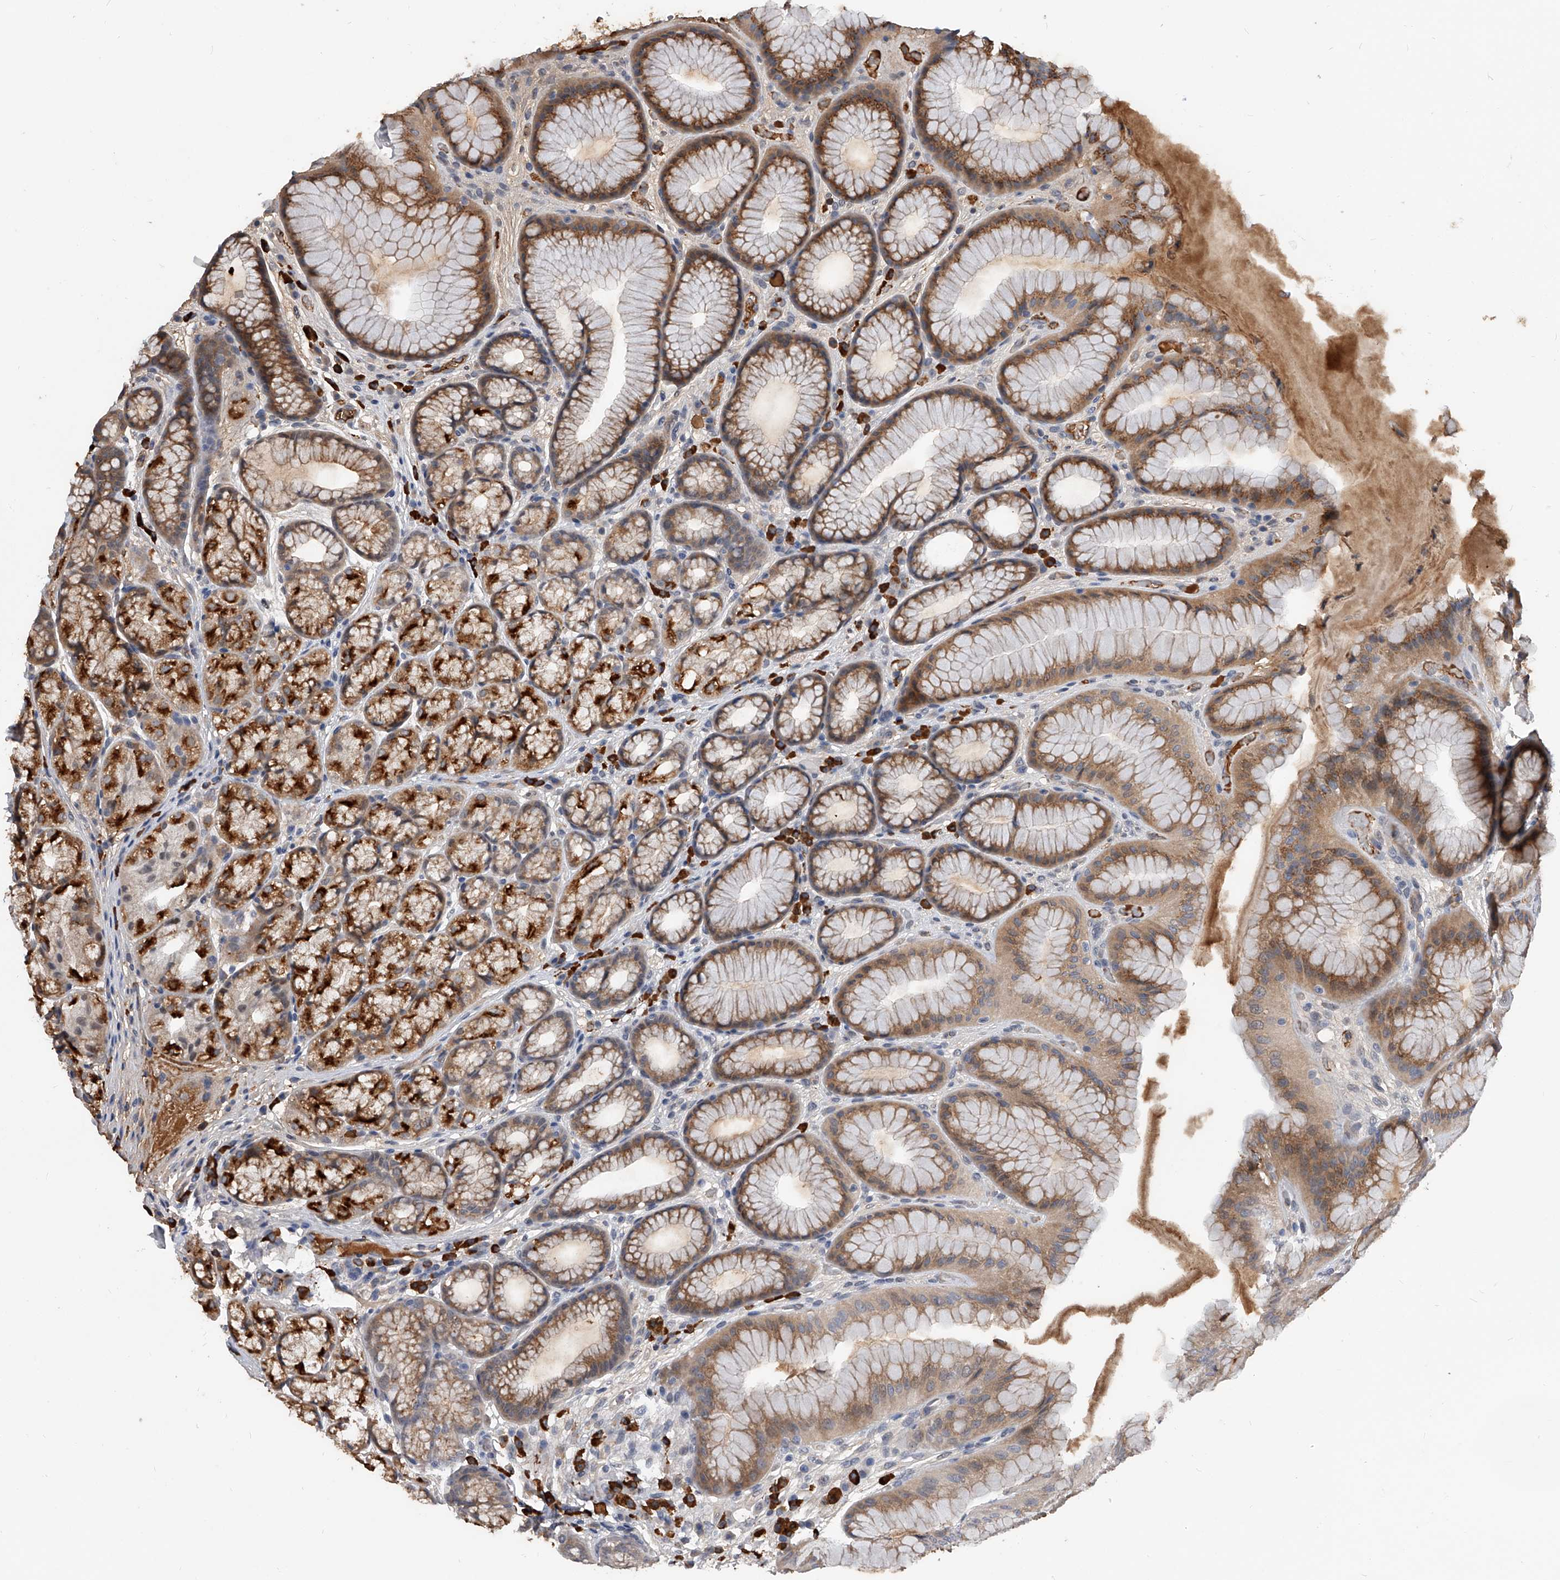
{"staining": {"intensity": "strong", "quantity": "25%-75%", "location": "cytoplasmic/membranous"}, "tissue": "stomach", "cell_type": "Glandular cells", "image_type": "normal", "snomed": [{"axis": "morphology", "description": "Normal tissue, NOS"}, {"axis": "topography", "description": "Stomach"}], "caption": "High-magnification brightfield microscopy of benign stomach stained with DAB (brown) and counterstained with hematoxylin (blue). glandular cells exhibit strong cytoplasmic/membranous staining is identified in approximately25%-75% of cells.", "gene": "ZNF25", "patient": {"sex": "male", "age": 57}}